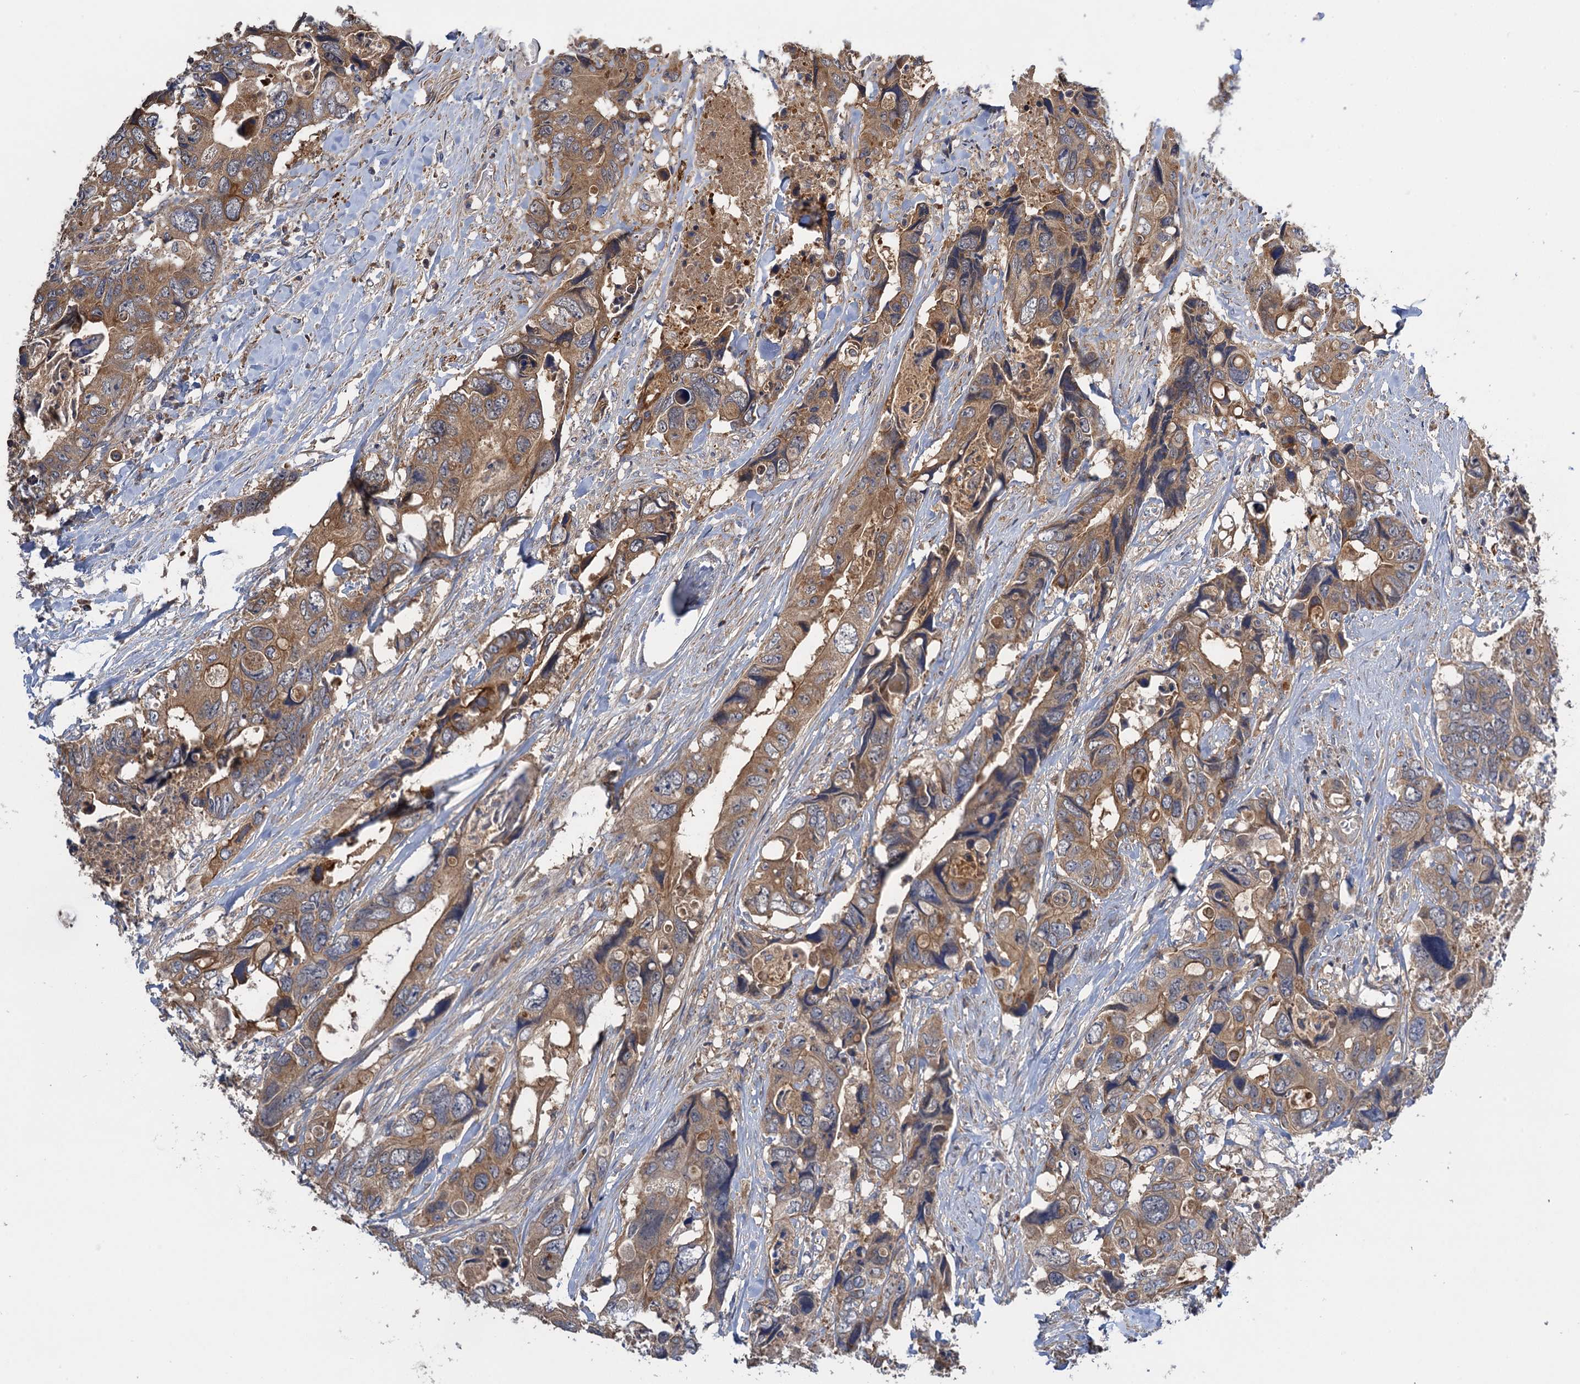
{"staining": {"intensity": "moderate", "quantity": ">75%", "location": "cytoplasmic/membranous"}, "tissue": "colorectal cancer", "cell_type": "Tumor cells", "image_type": "cancer", "snomed": [{"axis": "morphology", "description": "Adenocarcinoma, NOS"}, {"axis": "topography", "description": "Rectum"}], "caption": "Immunohistochemical staining of colorectal cancer (adenocarcinoma) demonstrates medium levels of moderate cytoplasmic/membranous staining in approximately >75% of tumor cells.", "gene": "WDR88", "patient": {"sex": "male", "age": 57}}